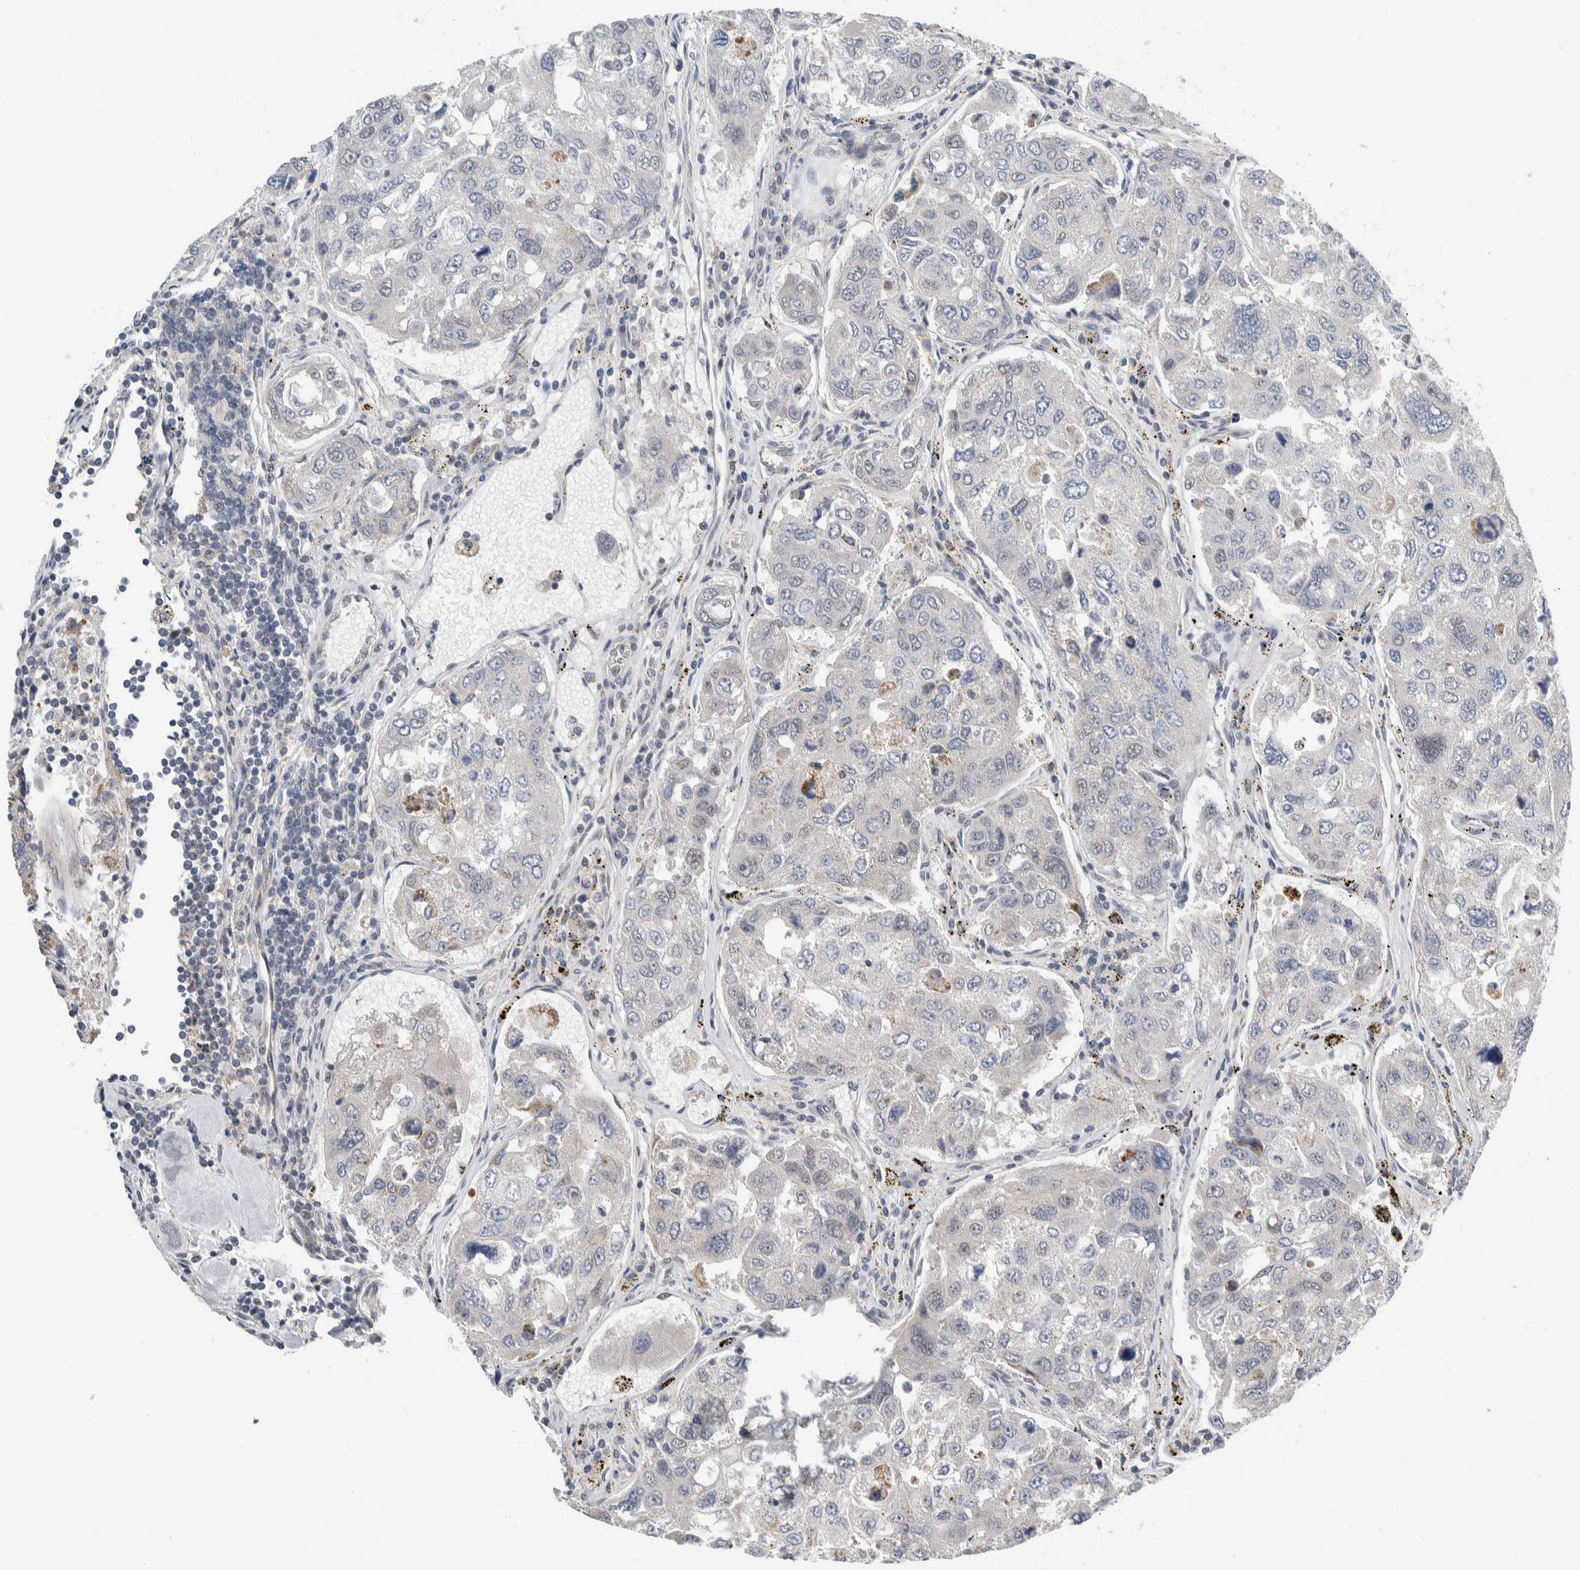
{"staining": {"intensity": "negative", "quantity": "none", "location": "none"}, "tissue": "urothelial cancer", "cell_type": "Tumor cells", "image_type": "cancer", "snomed": [{"axis": "morphology", "description": "Urothelial carcinoma, High grade"}, {"axis": "topography", "description": "Lymph node"}, {"axis": "topography", "description": "Urinary bladder"}], "caption": "A high-resolution image shows immunohistochemistry (IHC) staining of urothelial carcinoma (high-grade), which shows no significant expression in tumor cells.", "gene": "SHPK", "patient": {"sex": "male", "age": 51}}